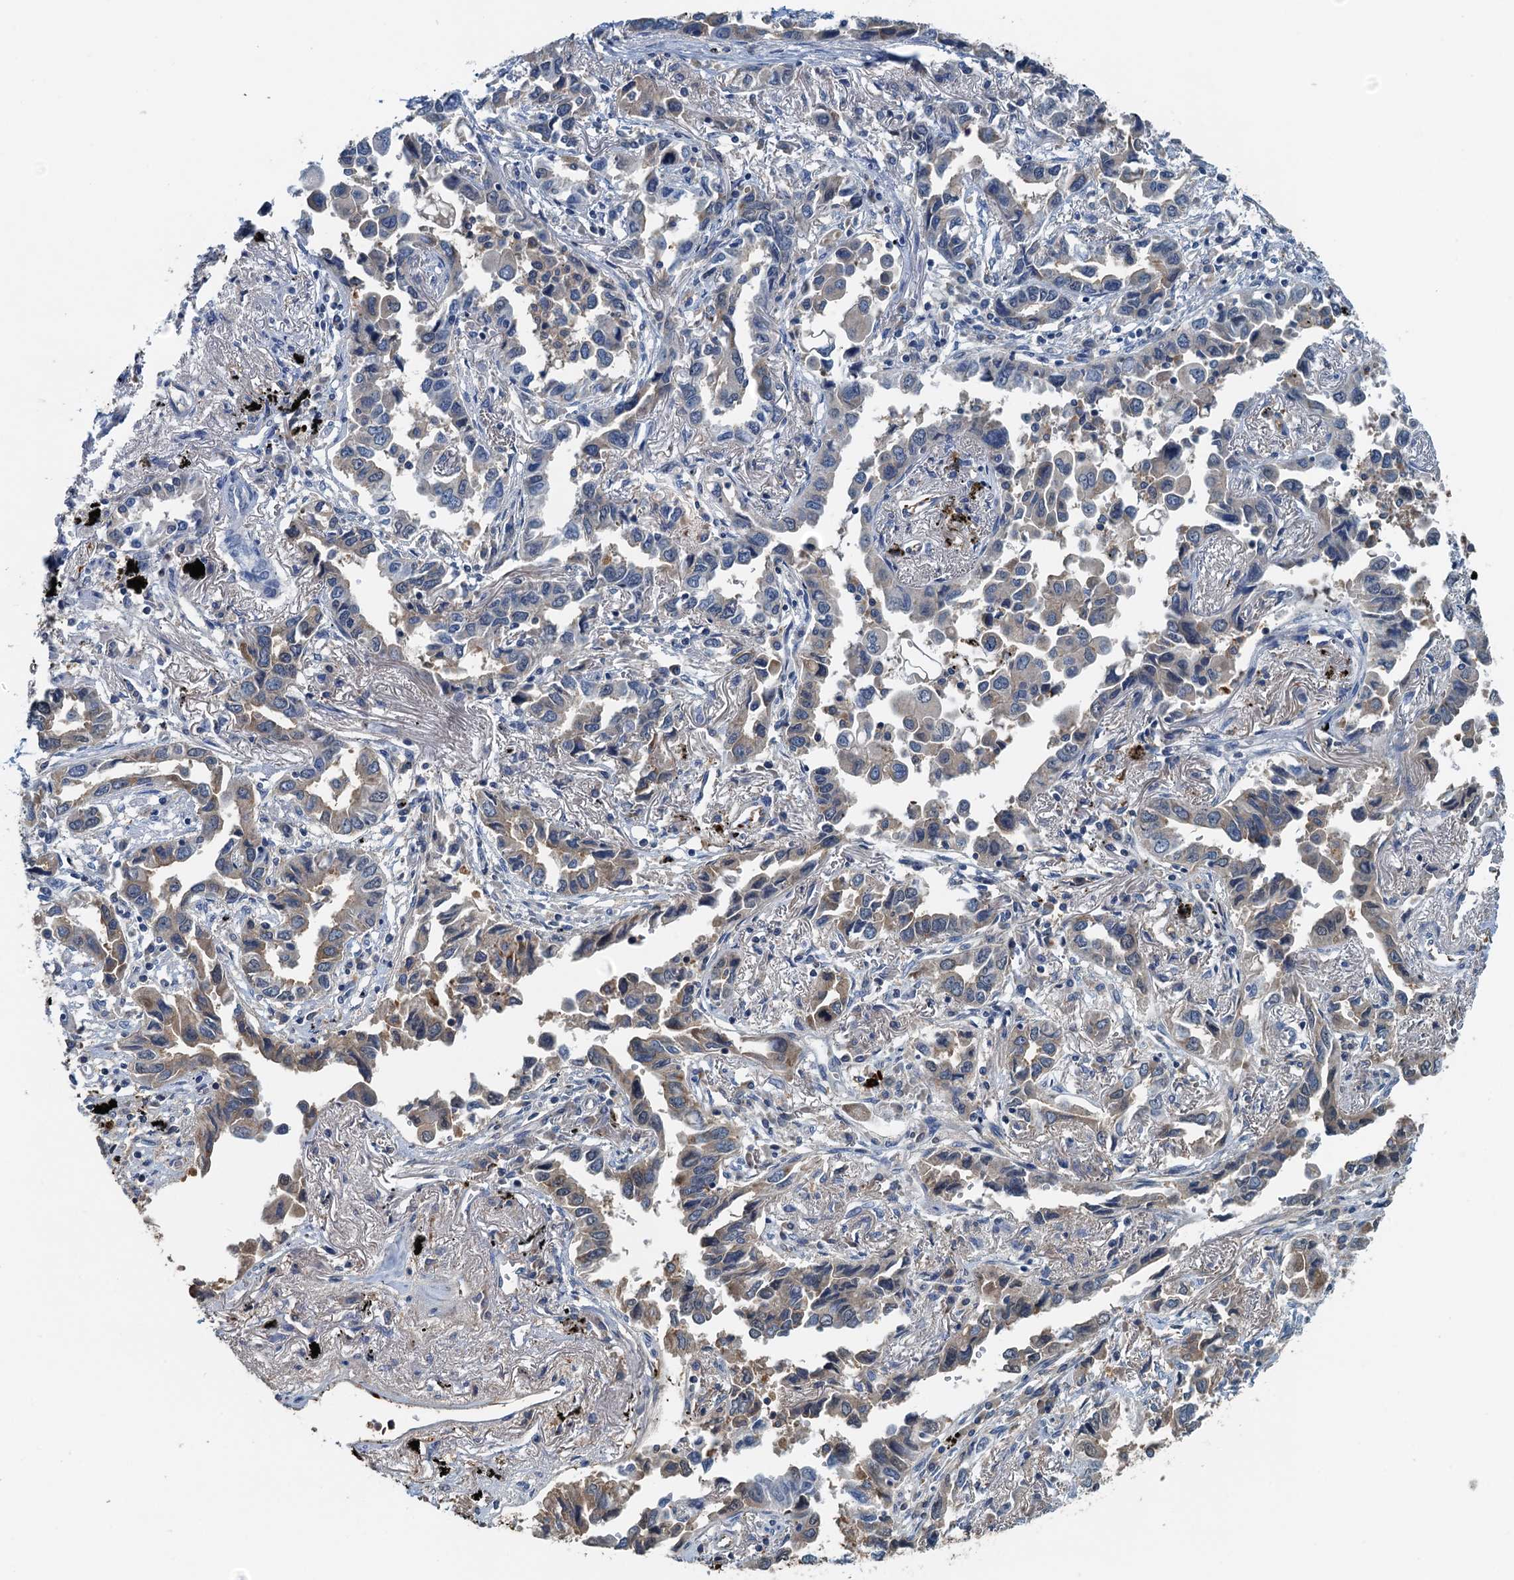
{"staining": {"intensity": "weak", "quantity": "<25%", "location": "cytoplasmic/membranous"}, "tissue": "lung cancer", "cell_type": "Tumor cells", "image_type": "cancer", "snomed": [{"axis": "morphology", "description": "Adenocarcinoma, NOS"}, {"axis": "topography", "description": "Lung"}], "caption": "Immunohistochemistry (IHC) photomicrograph of human adenocarcinoma (lung) stained for a protein (brown), which displays no staining in tumor cells.", "gene": "LSM14B", "patient": {"sex": "male", "age": 67}}